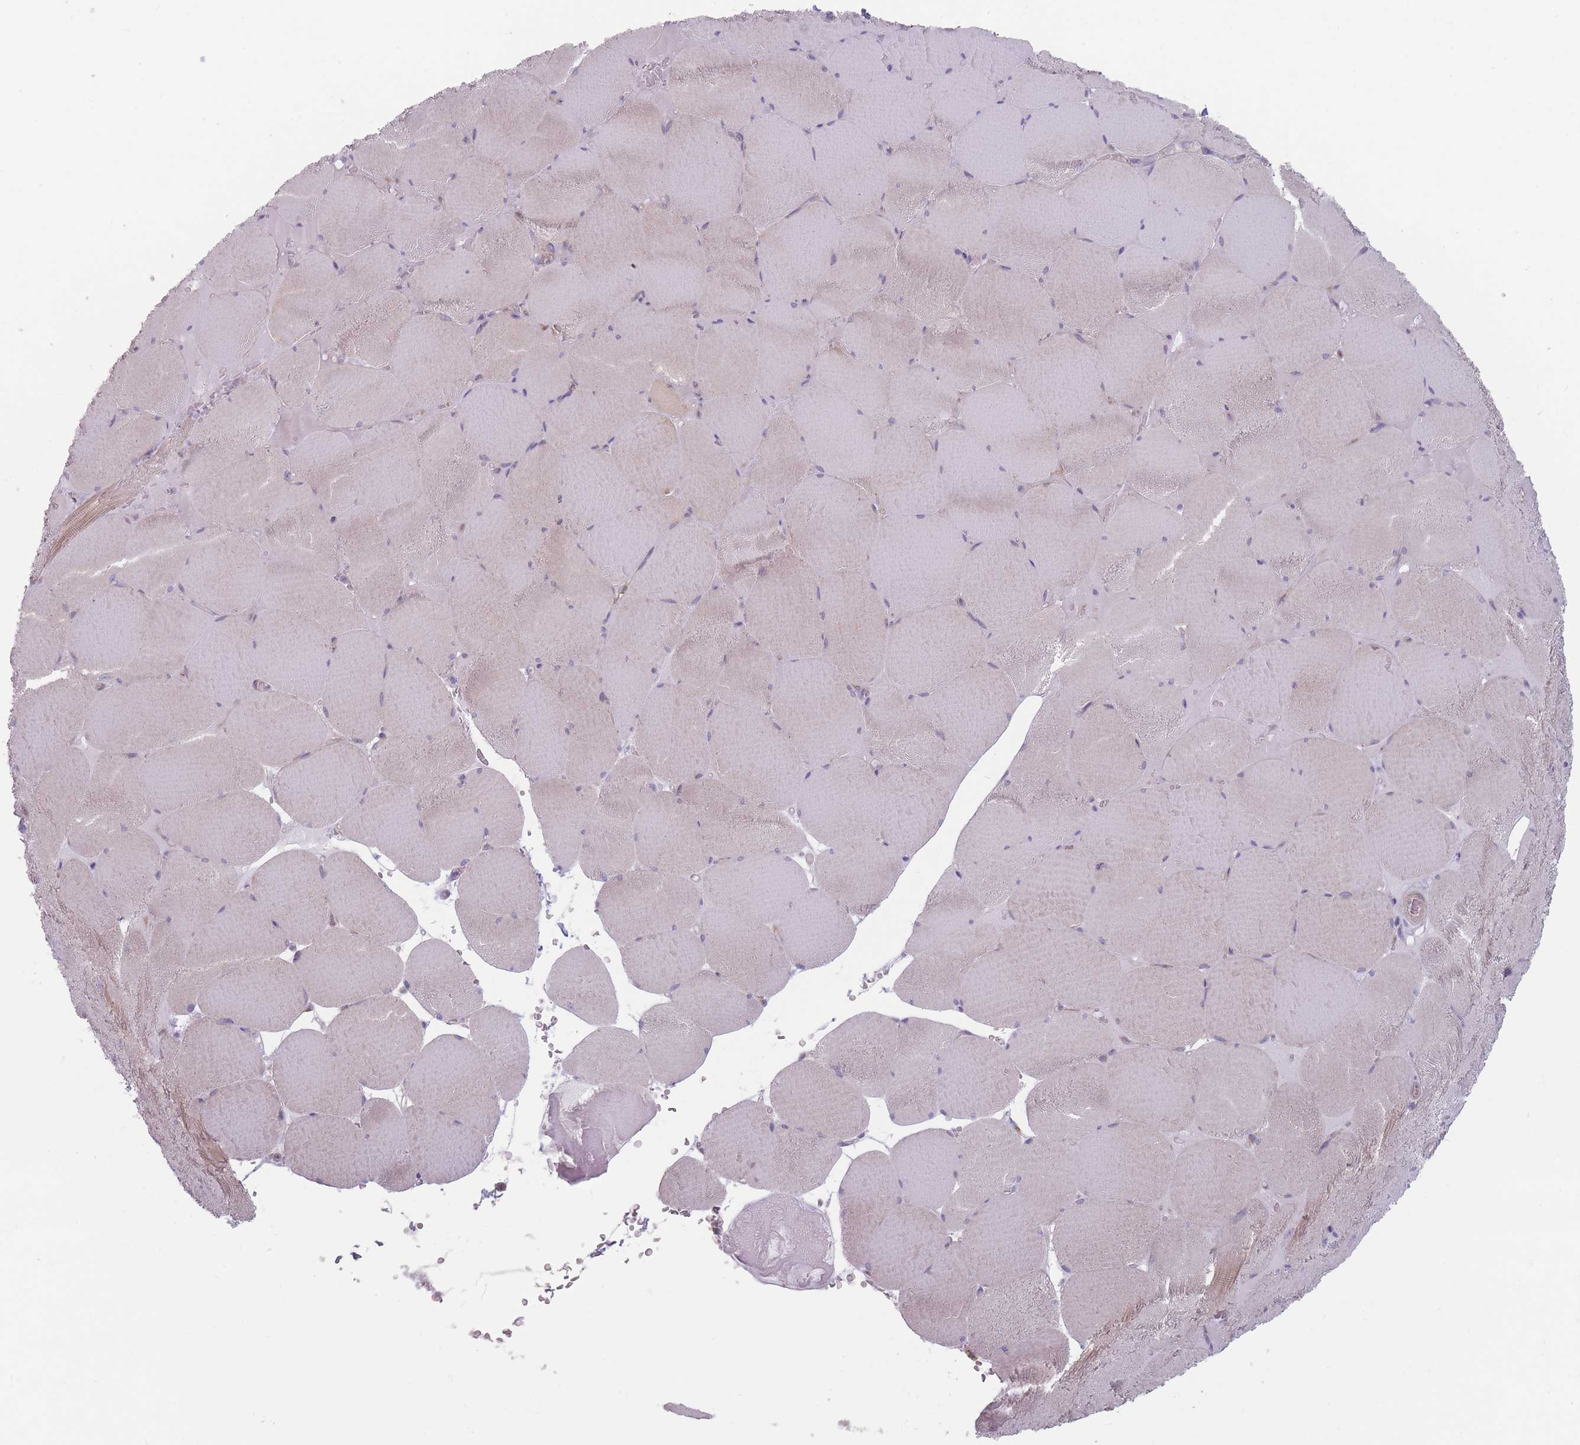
{"staining": {"intensity": "moderate", "quantity": "25%-75%", "location": "cytoplasmic/membranous"}, "tissue": "skeletal muscle", "cell_type": "Myocytes", "image_type": "normal", "snomed": [{"axis": "morphology", "description": "Normal tissue, NOS"}, {"axis": "topography", "description": "Skeletal muscle"}, {"axis": "topography", "description": "Head-Neck"}], "caption": "Immunohistochemical staining of normal skeletal muscle shows moderate cytoplasmic/membranous protein positivity in approximately 25%-75% of myocytes. (Brightfield microscopy of DAB IHC at high magnification).", "gene": "HSBP1L1", "patient": {"sex": "male", "age": 66}}